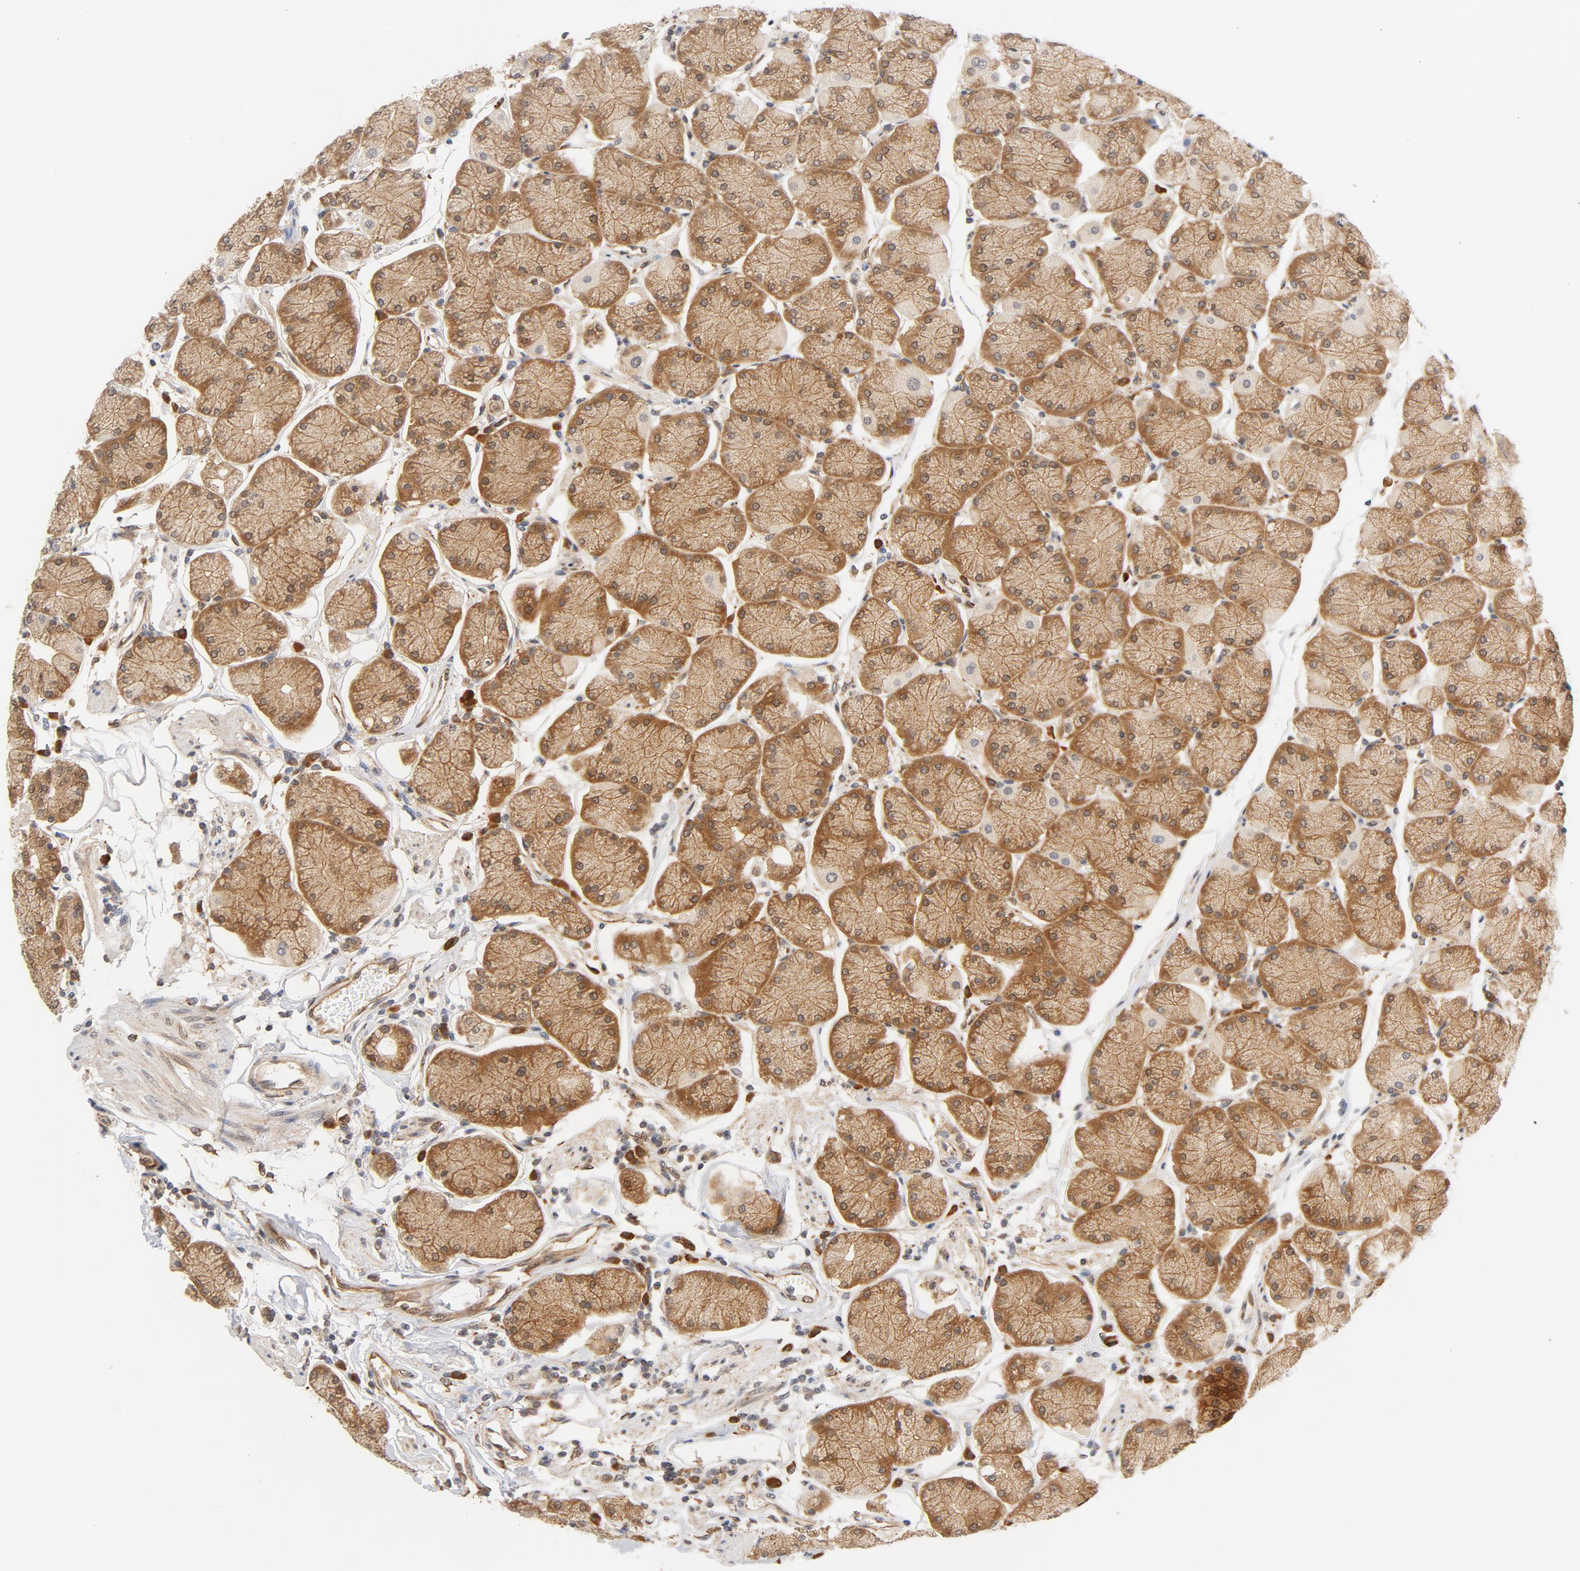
{"staining": {"intensity": "moderate", "quantity": ">75%", "location": "cytoplasmic/membranous,nuclear"}, "tissue": "stomach", "cell_type": "Glandular cells", "image_type": "normal", "snomed": [{"axis": "morphology", "description": "Normal tissue, NOS"}, {"axis": "topography", "description": "Stomach, upper"}, {"axis": "topography", "description": "Stomach"}], "caption": "This is an image of immunohistochemistry (IHC) staining of unremarkable stomach, which shows moderate positivity in the cytoplasmic/membranous,nuclear of glandular cells.", "gene": "EIF4E", "patient": {"sex": "male", "age": 76}}